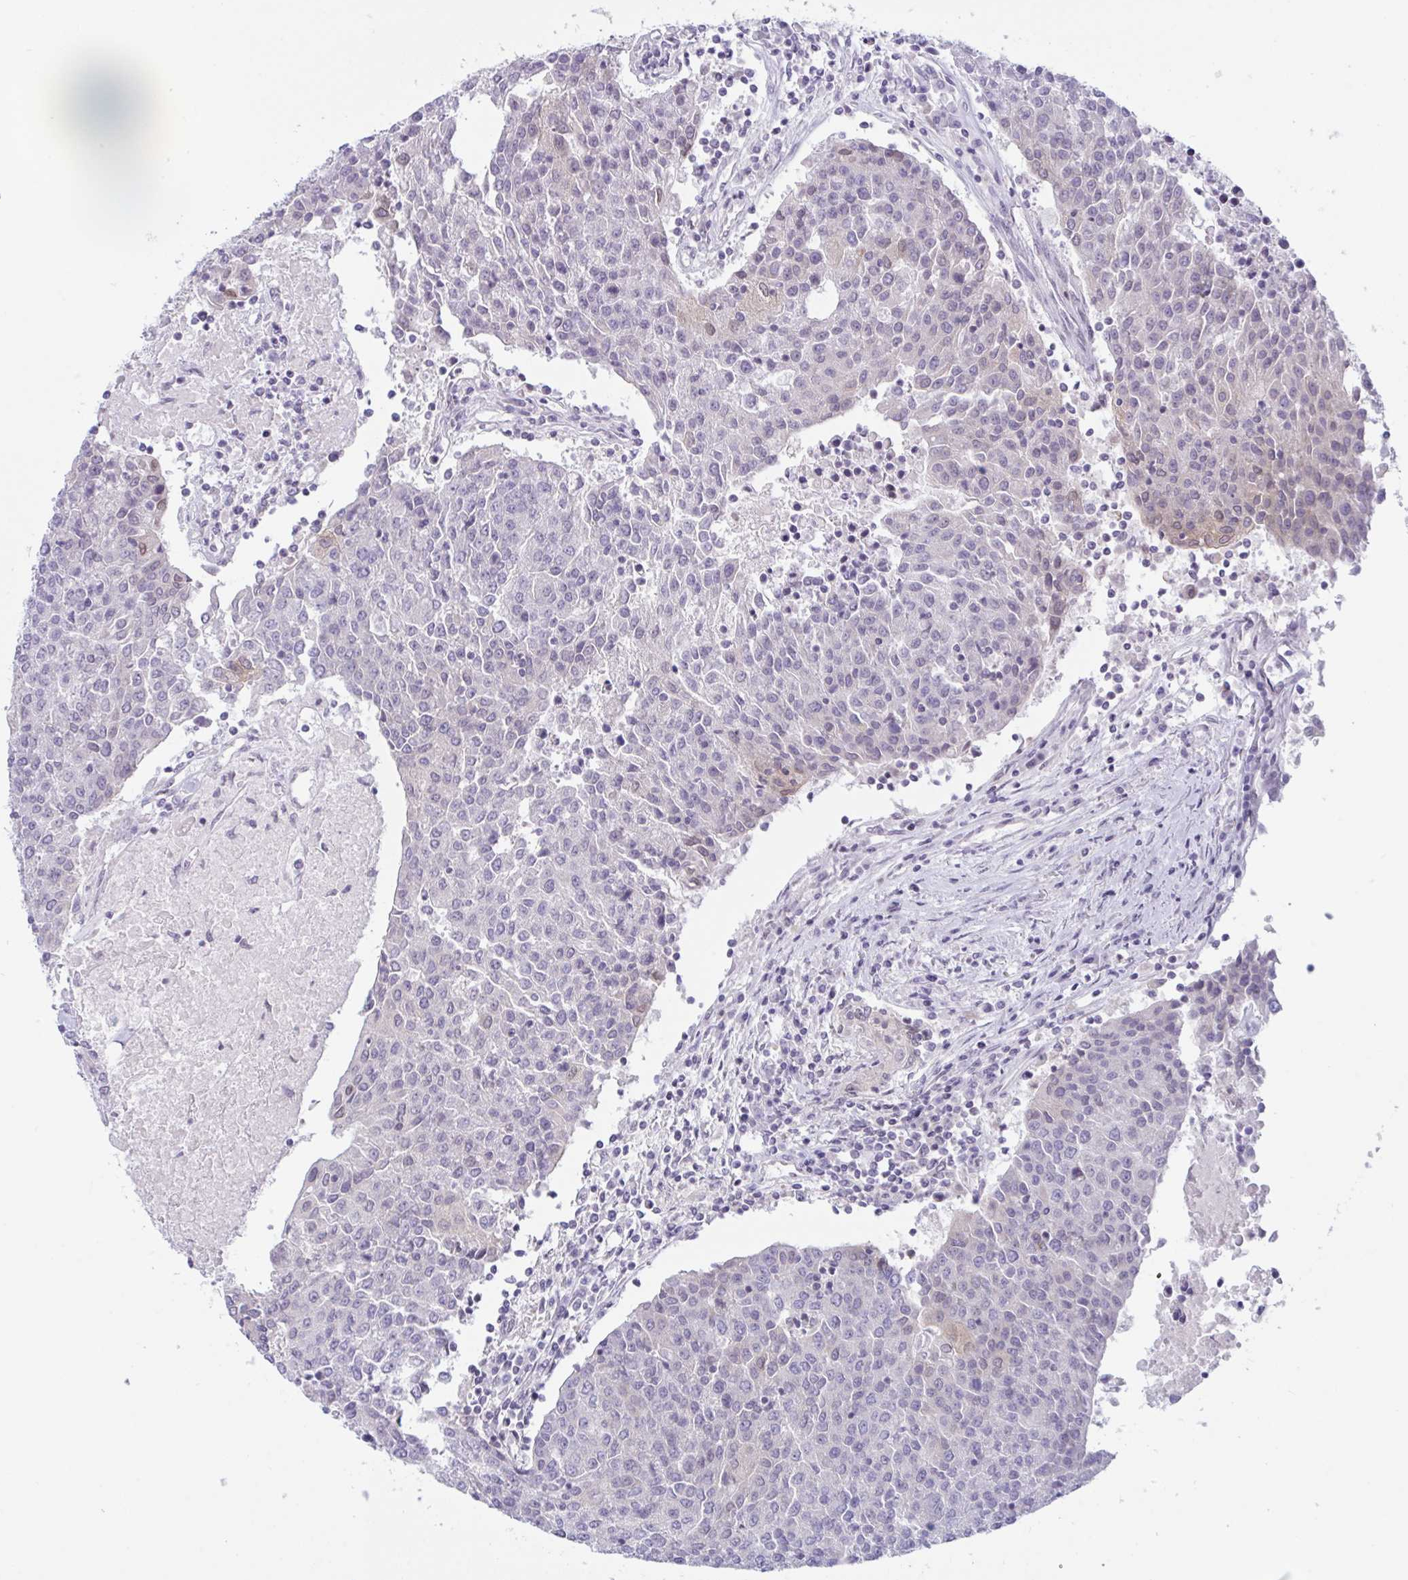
{"staining": {"intensity": "negative", "quantity": "none", "location": "none"}, "tissue": "urothelial cancer", "cell_type": "Tumor cells", "image_type": "cancer", "snomed": [{"axis": "morphology", "description": "Urothelial carcinoma, High grade"}, {"axis": "topography", "description": "Urinary bladder"}], "caption": "Tumor cells are negative for brown protein staining in high-grade urothelial carcinoma.", "gene": "TANK", "patient": {"sex": "female", "age": 85}}